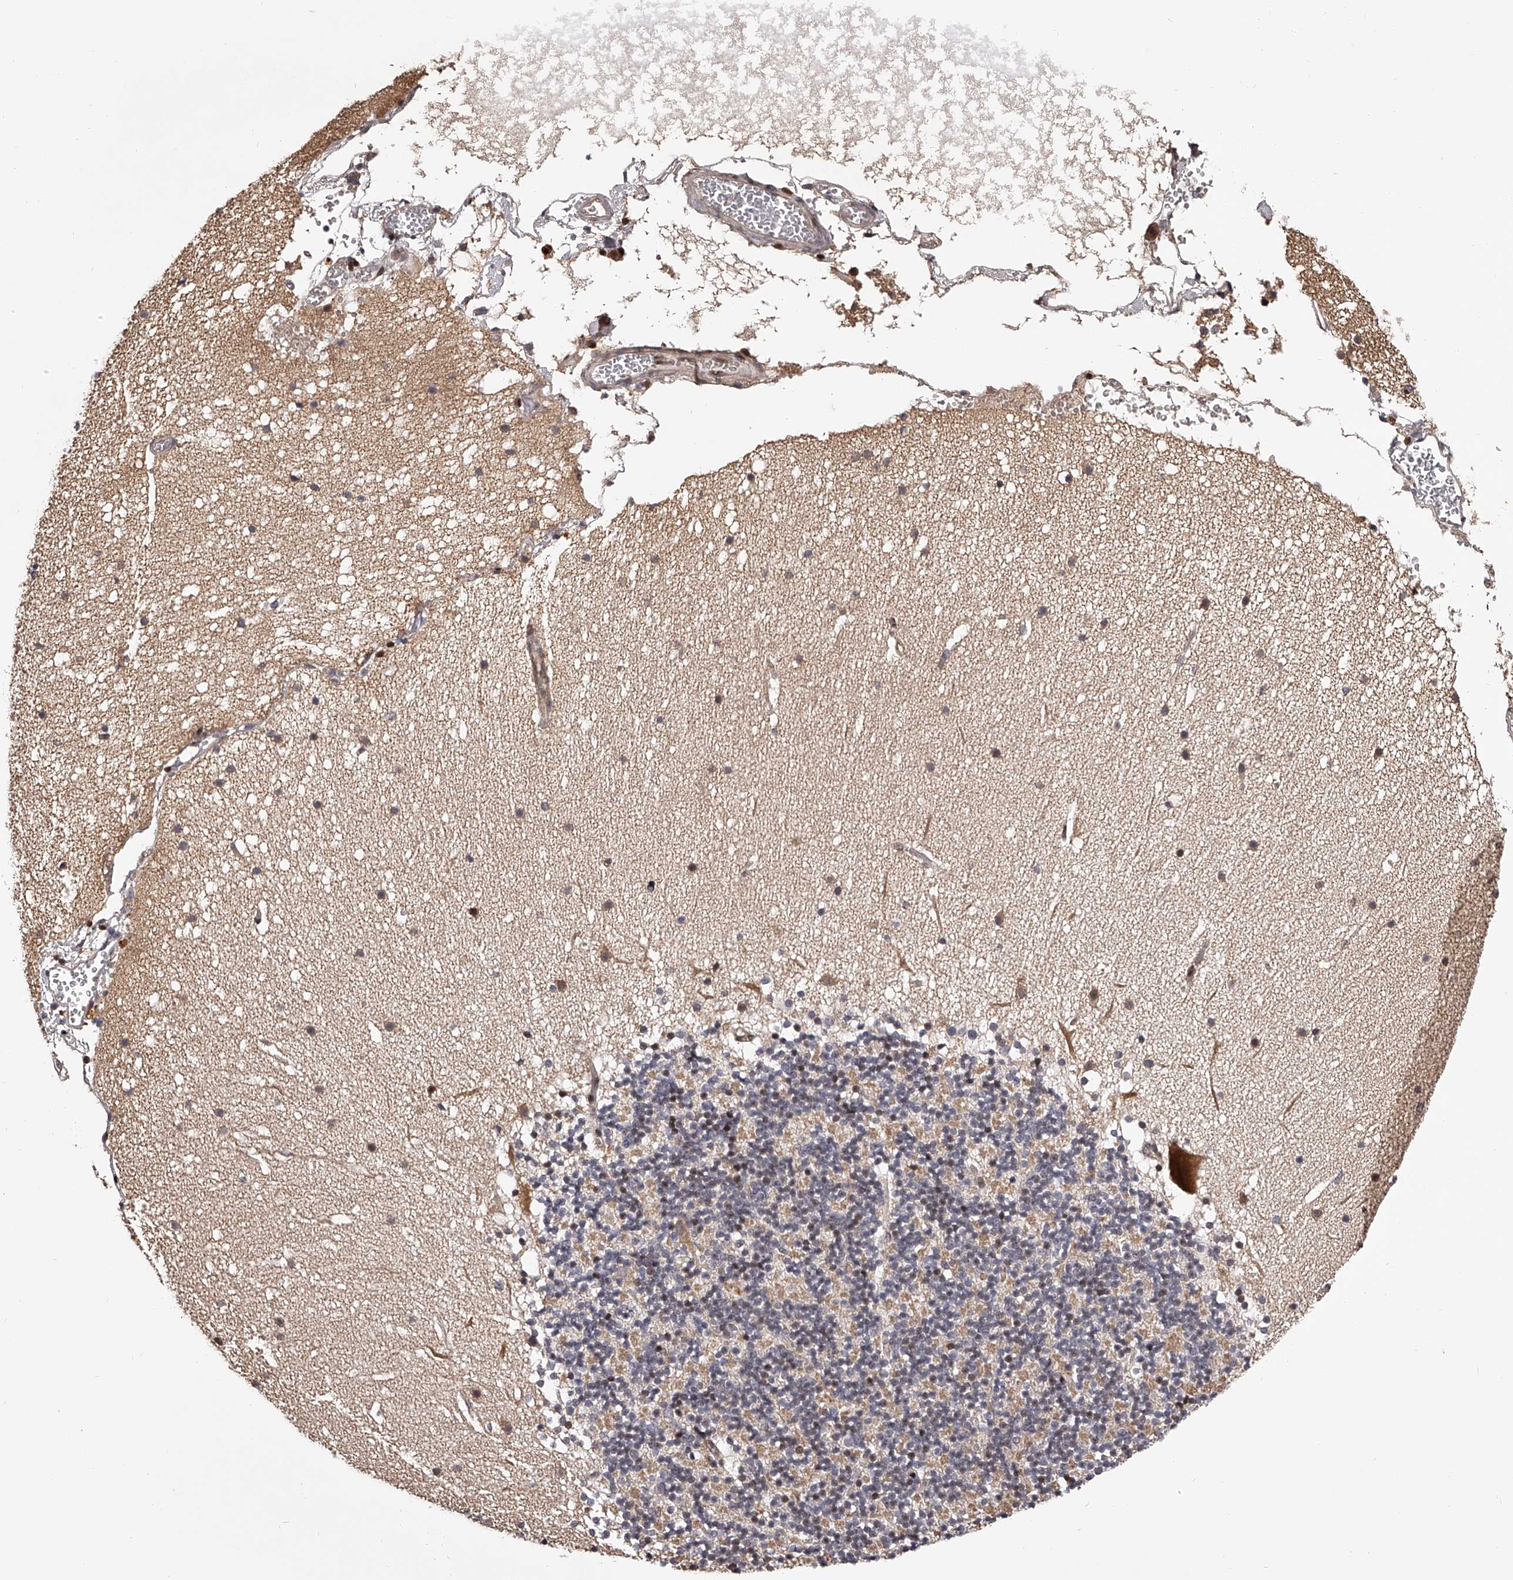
{"staining": {"intensity": "weak", "quantity": "<25%", "location": "cytoplasmic/membranous"}, "tissue": "cerebellum", "cell_type": "Cells in granular layer", "image_type": "normal", "snomed": [{"axis": "morphology", "description": "Normal tissue, NOS"}, {"axis": "topography", "description": "Cerebellum"}], "caption": "A photomicrograph of human cerebellum is negative for staining in cells in granular layer. (Brightfield microscopy of DAB (3,3'-diaminobenzidine) immunohistochemistry at high magnification).", "gene": "PFDN2", "patient": {"sex": "male", "age": 57}}